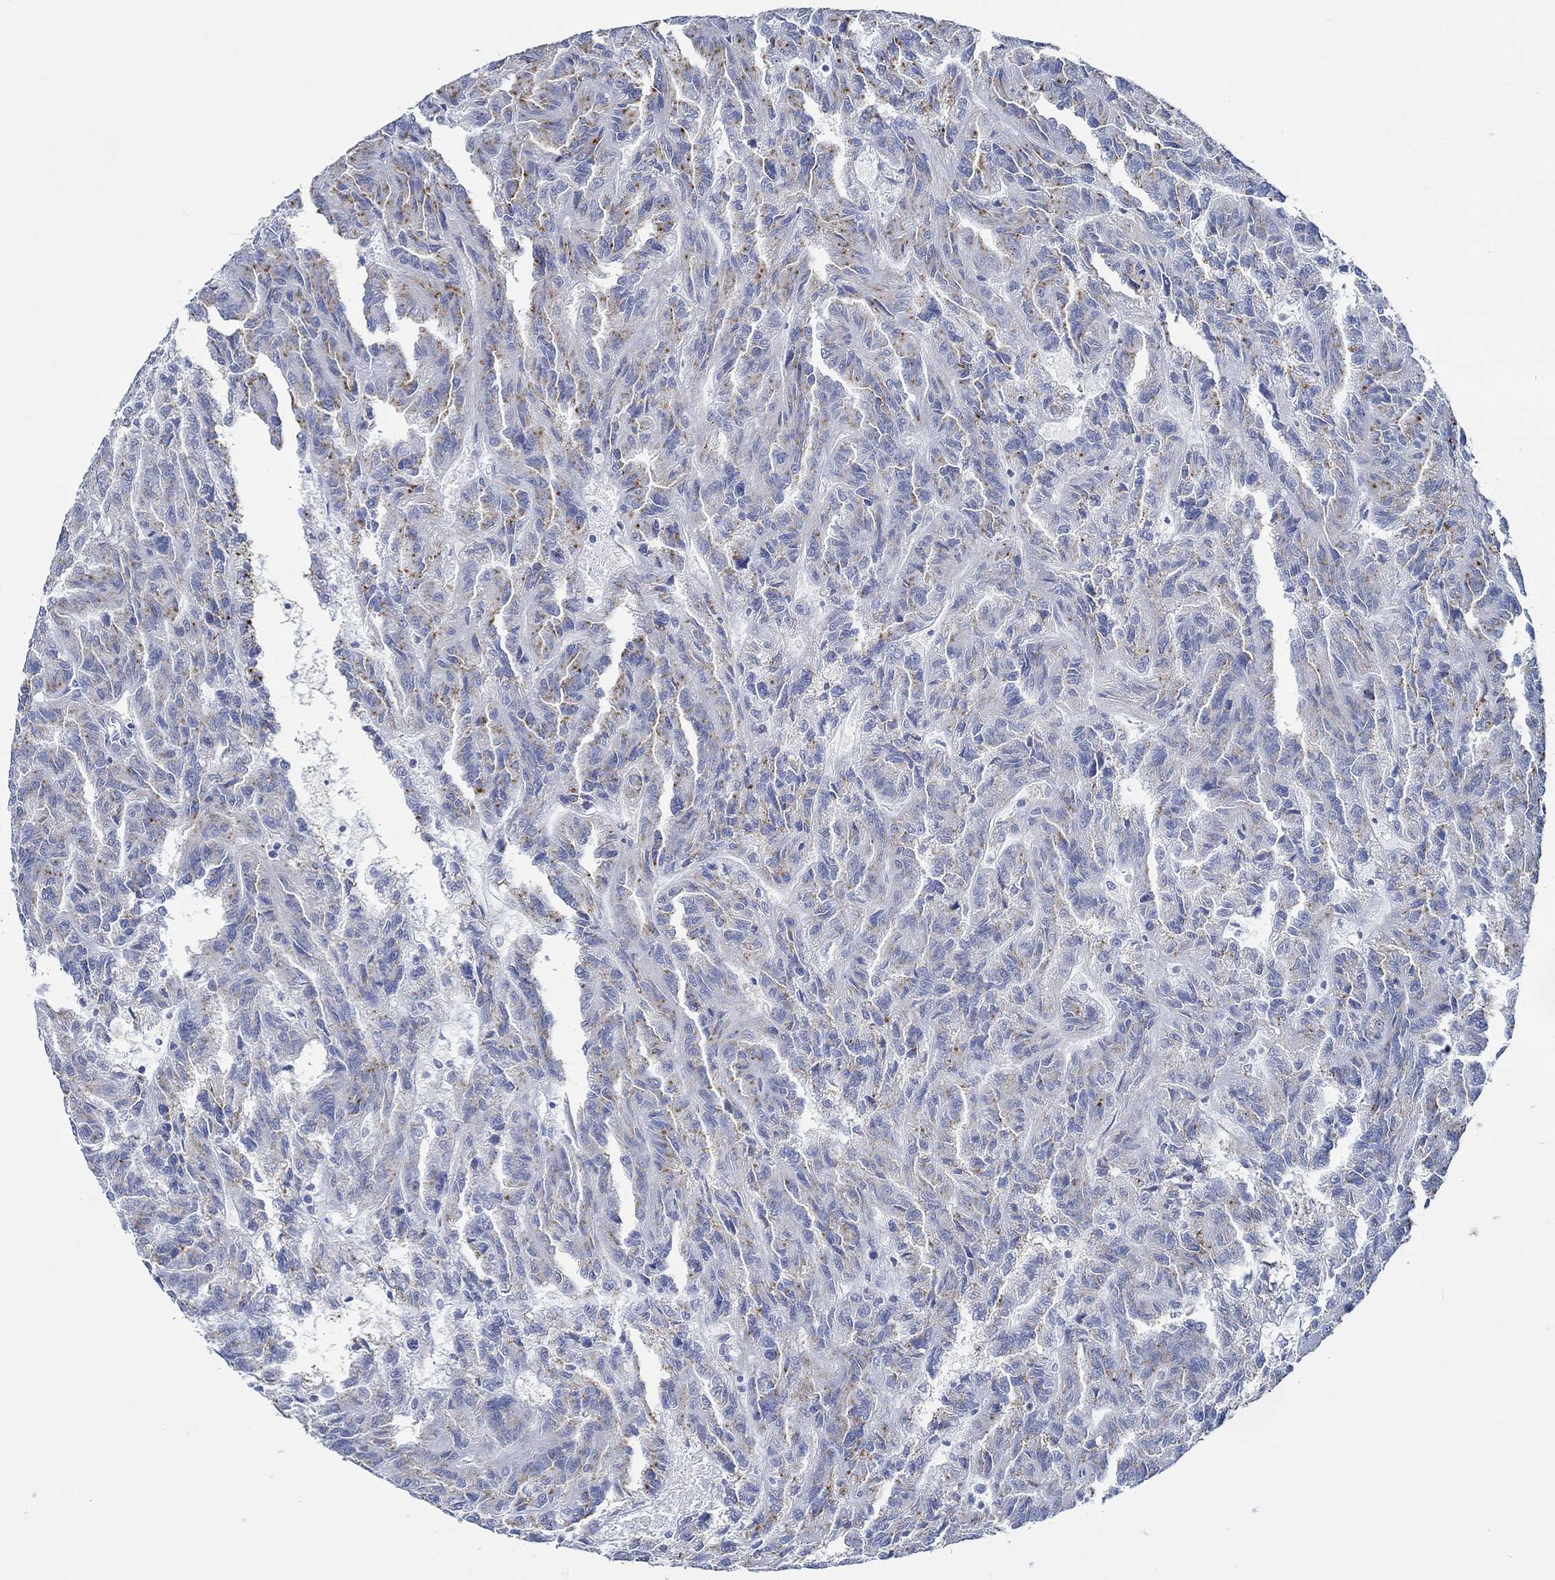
{"staining": {"intensity": "moderate", "quantity": "<25%", "location": "cytoplasmic/membranous"}, "tissue": "renal cancer", "cell_type": "Tumor cells", "image_type": "cancer", "snomed": [{"axis": "morphology", "description": "Adenocarcinoma, NOS"}, {"axis": "topography", "description": "Kidney"}], "caption": "The photomicrograph shows immunohistochemical staining of renal cancer. There is moderate cytoplasmic/membranous staining is identified in approximately <25% of tumor cells.", "gene": "SVEP1", "patient": {"sex": "male", "age": 79}}